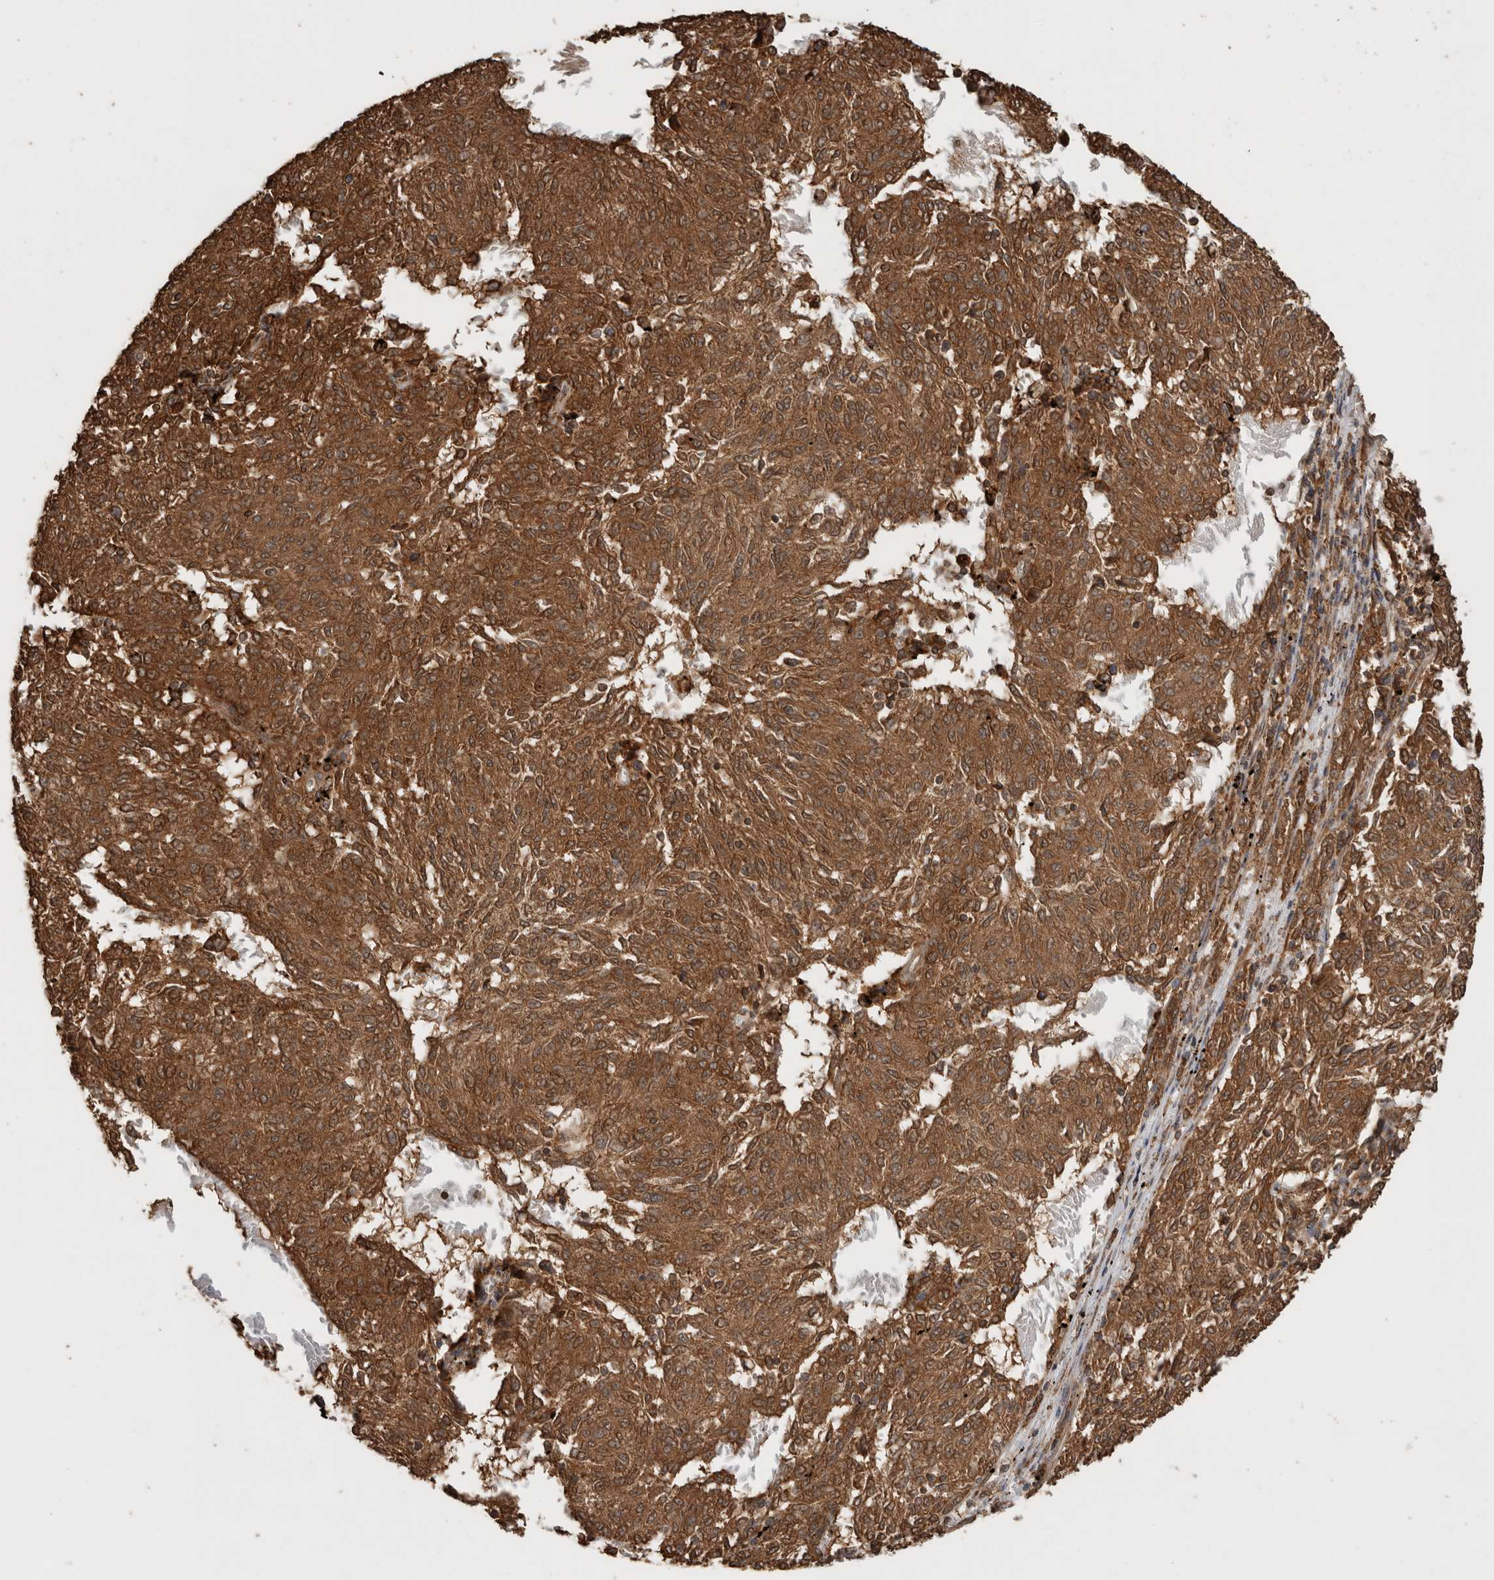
{"staining": {"intensity": "strong", "quantity": ">75%", "location": "cytoplasmic/membranous"}, "tissue": "melanoma", "cell_type": "Tumor cells", "image_type": "cancer", "snomed": [{"axis": "morphology", "description": "Malignant melanoma, NOS"}, {"axis": "topography", "description": "Skin"}], "caption": "The immunohistochemical stain shows strong cytoplasmic/membranous expression in tumor cells of melanoma tissue.", "gene": "OTUD7B", "patient": {"sex": "female", "age": 72}}